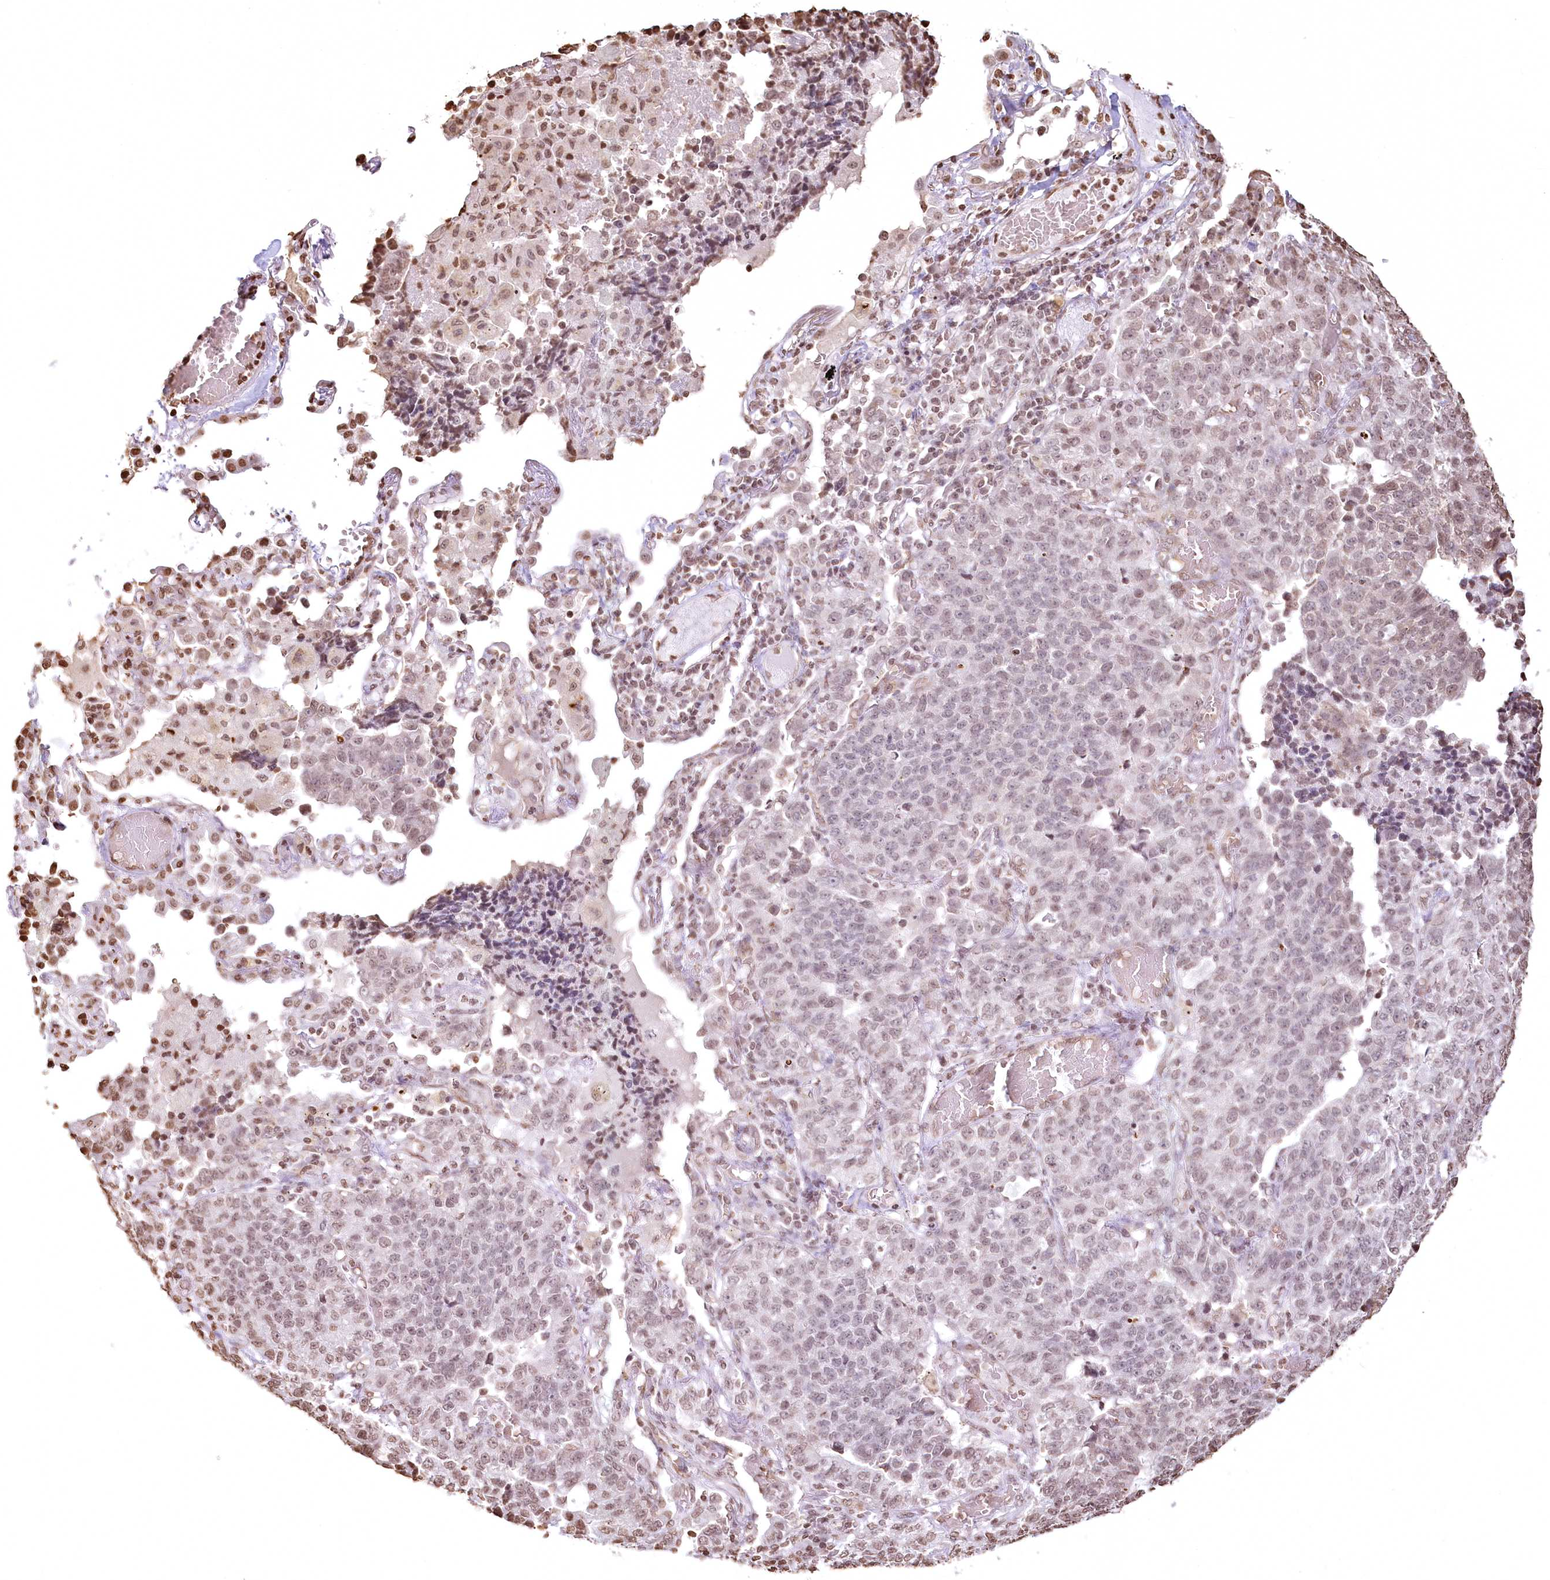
{"staining": {"intensity": "weak", "quantity": "25%-75%", "location": "nuclear"}, "tissue": "lung cancer", "cell_type": "Tumor cells", "image_type": "cancer", "snomed": [{"axis": "morphology", "description": "Adenocarcinoma, NOS"}, {"axis": "topography", "description": "Lung"}], "caption": "Adenocarcinoma (lung) stained for a protein (brown) reveals weak nuclear positive positivity in about 25%-75% of tumor cells.", "gene": "FAM13A", "patient": {"sex": "male", "age": 49}}